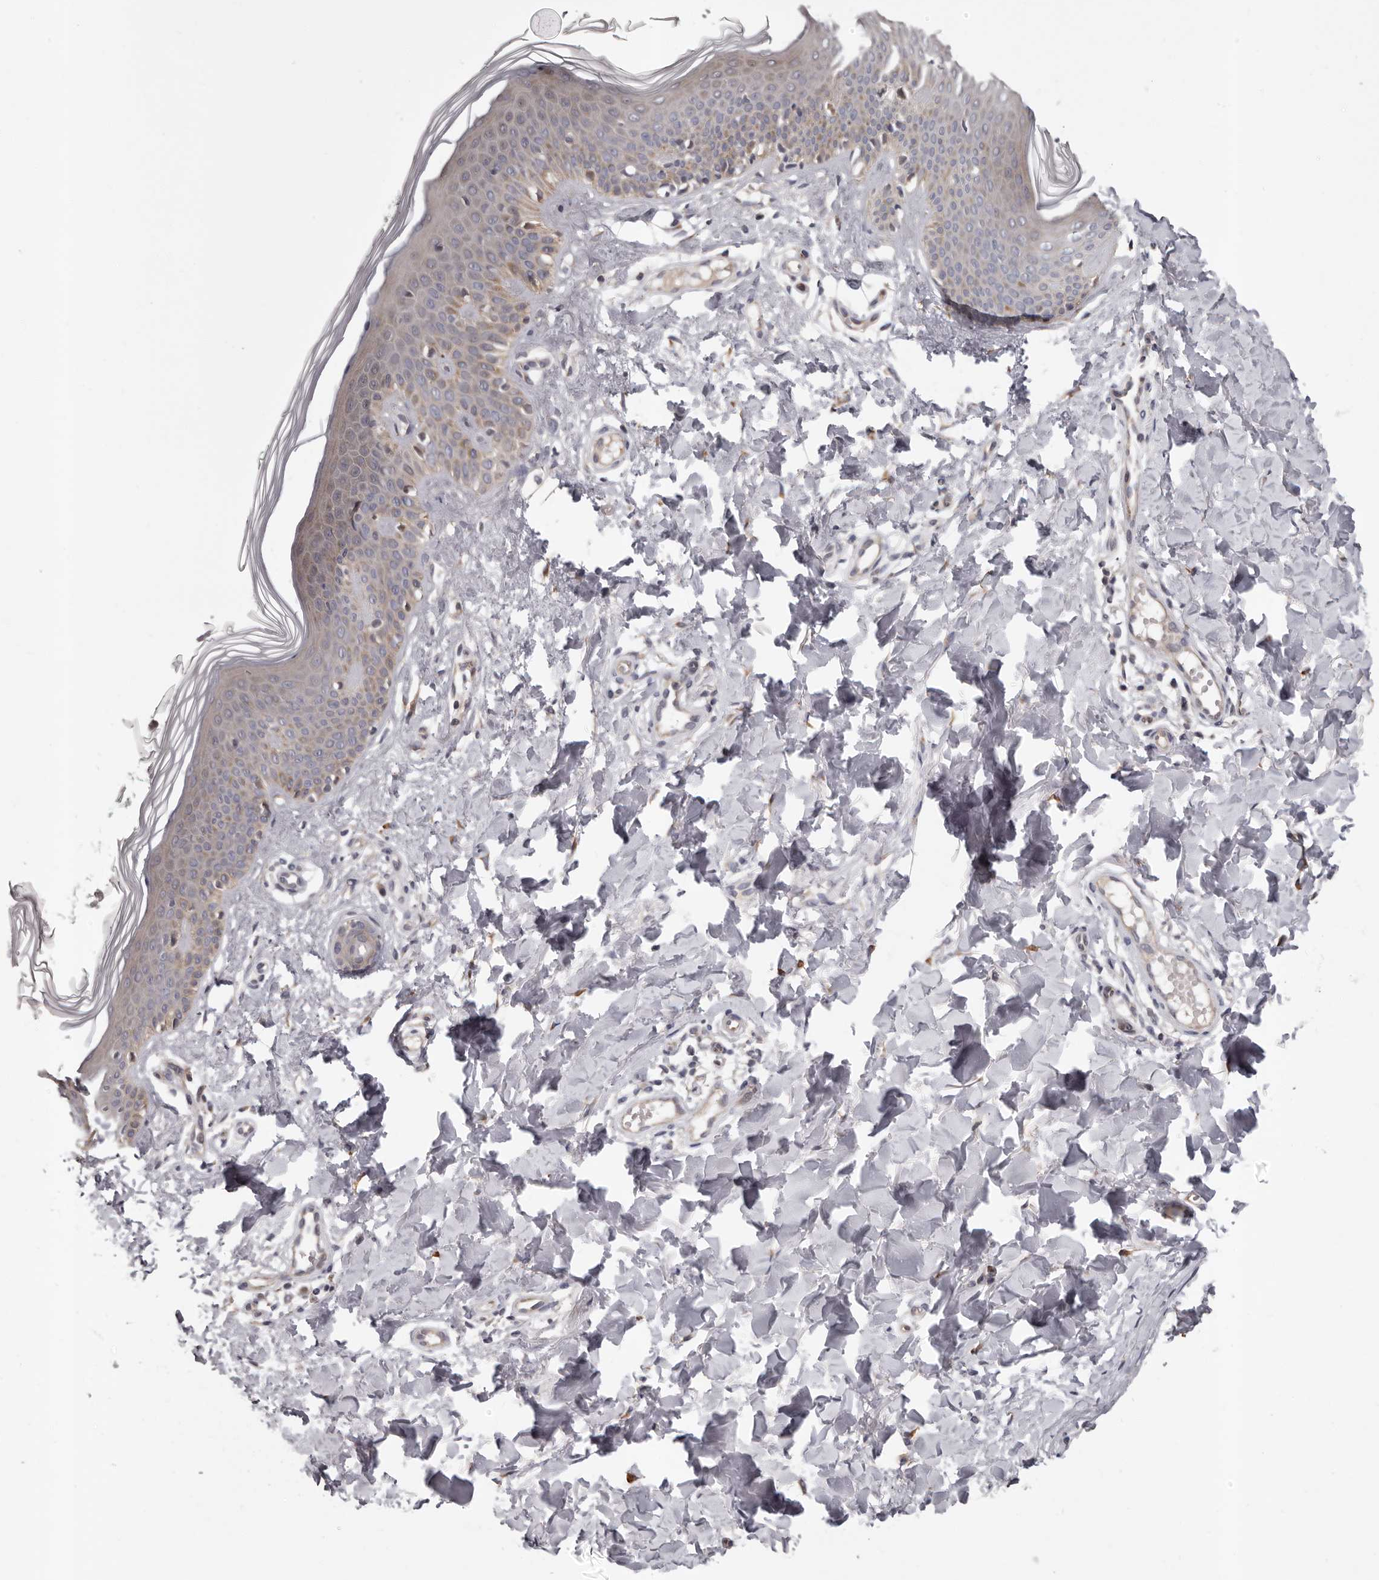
{"staining": {"intensity": "moderate", "quantity": ">75%", "location": "cytoplasmic/membranous"}, "tissue": "skin", "cell_type": "Fibroblasts", "image_type": "normal", "snomed": [{"axis": "morphology", "description": "Normal tissue, NOS"}, {"axis": "topography", "description": "Skin"}], "caption": "Protein staining displays moderate cytoplasmic/membranous positivity in about >75% of fibroblasts in unremarkable skin. The protein of interest is shown in brown color, while the nuclei are stained blue.", "gene": "MED8", "patient": {"sex": "male", "age": 37}}